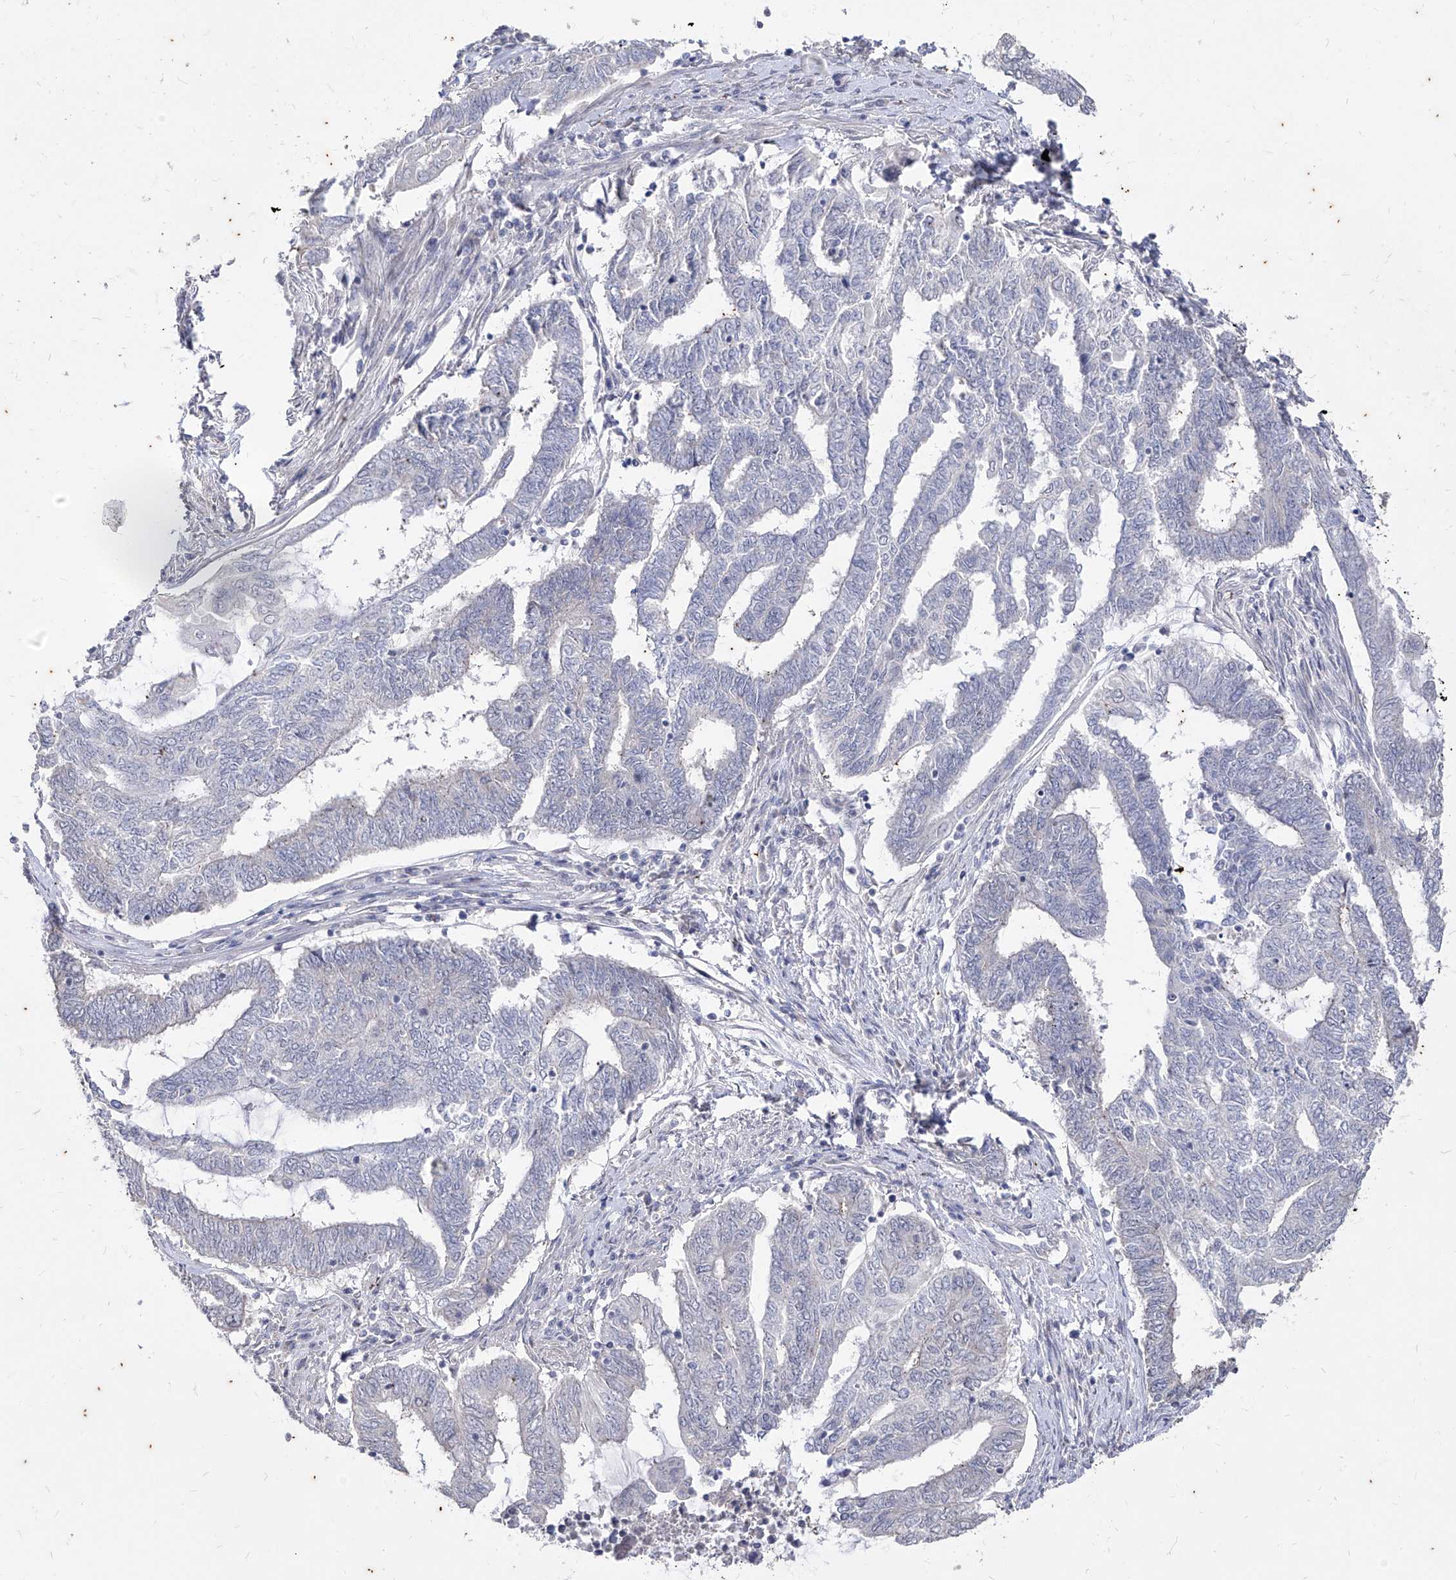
{"staining": {"intensity": "negative", "quantity": "none", "location": "none"}, "tissue": "endometrial cancer", "cell_type": "Tumor cells", "image_type": "cancer", "snomed": [{"axis": "morphology", "description": "Adenocarcinoma, NOS"}, {"axis": "topography", "description": "Uterus"}, {"axis": "topography", "description": "Endometrium"}], "caption": "A micrograph of human adenocarcinoma (endometrial) is negative for staining in tumor cells. (DAB IHC visualized using brightfield microscopy, high magnification).", "gene": "PHF20L1", "patient": {"sex": "female", "age": 70}}